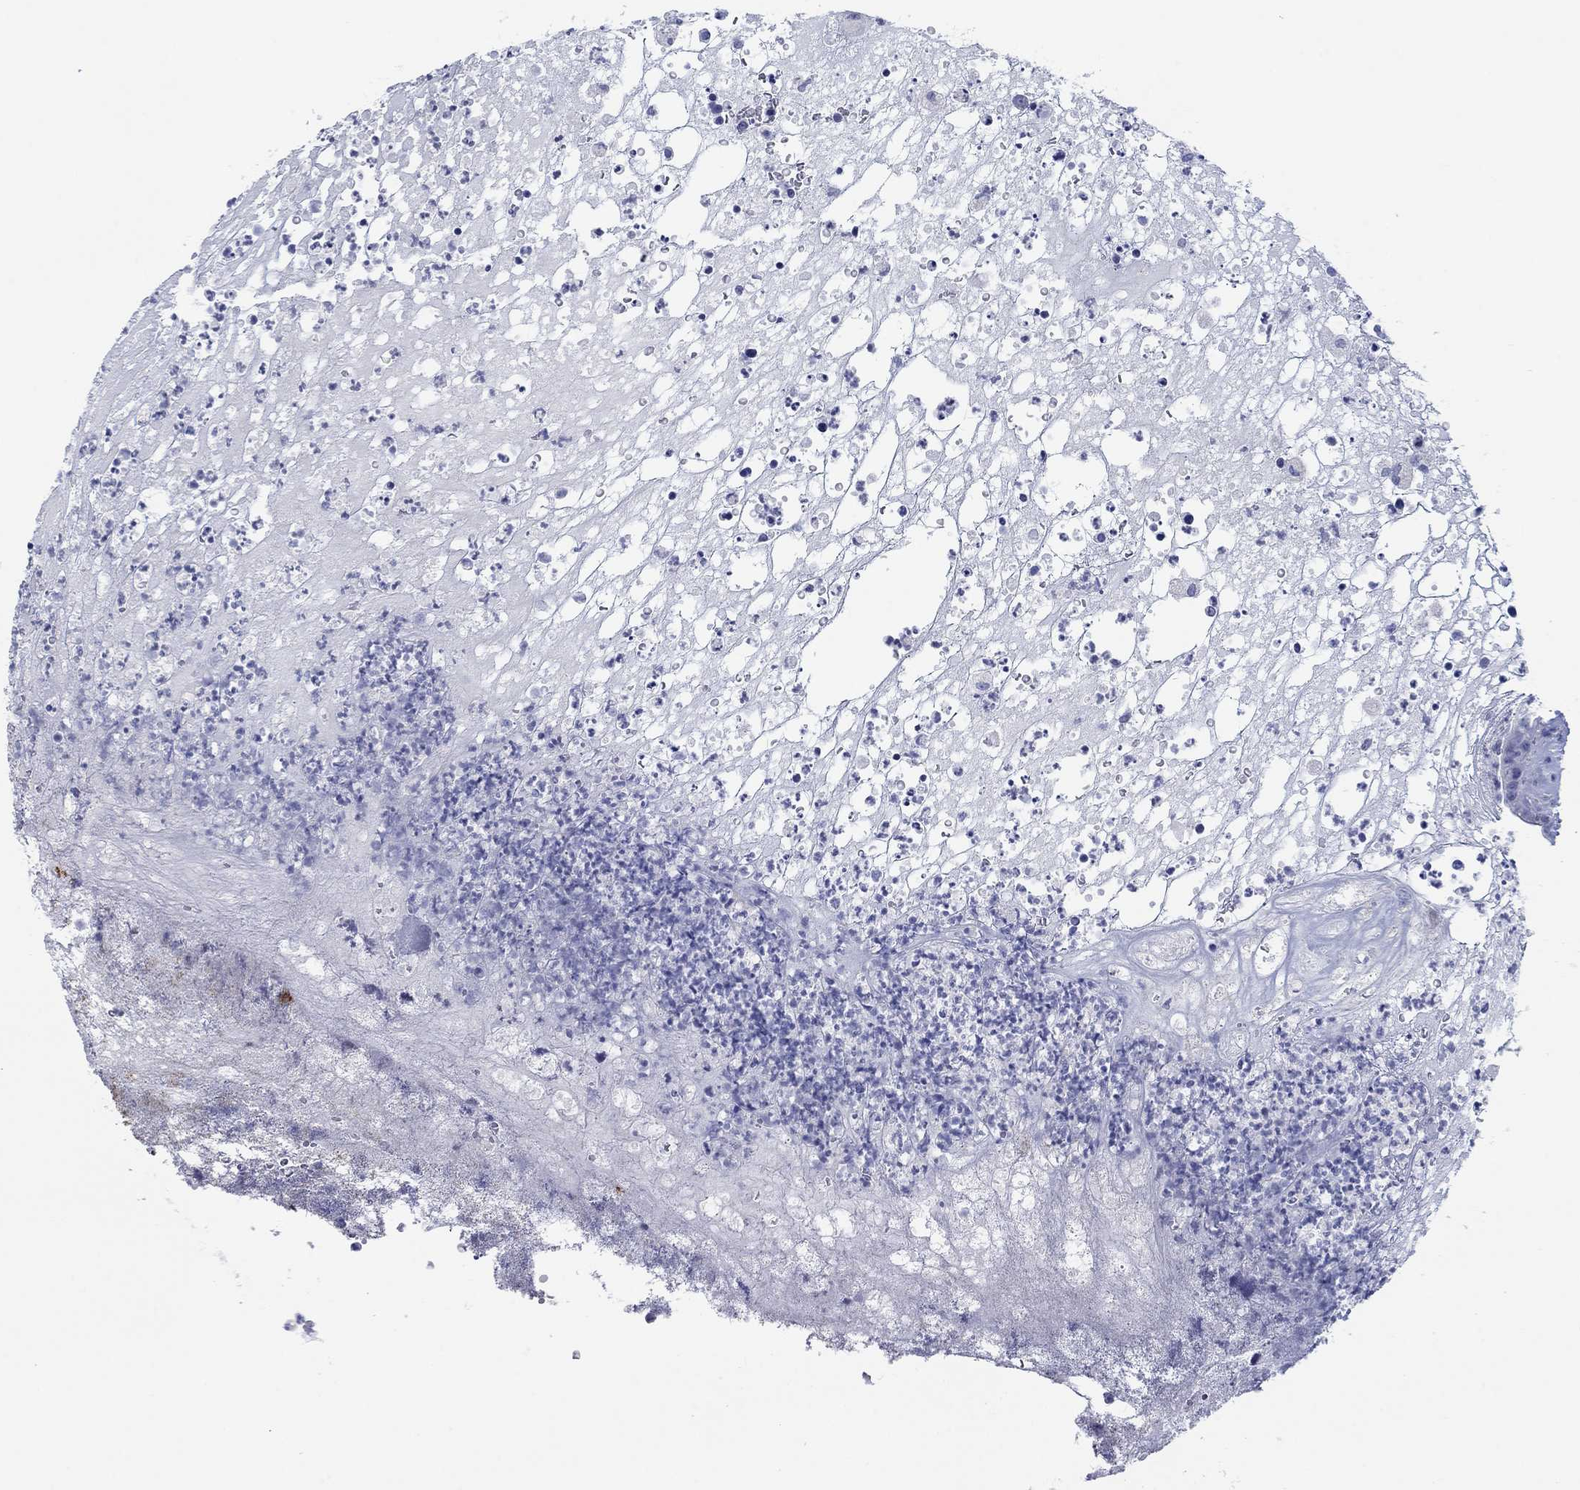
{"staining": {"intensity": "negative", "quantity": "none", "location": "none"}, "tissue": "colorectal cancer", "cell_type": "Tumor cells", "image_type": "cancer", "snomed": [{"axis": "morphology", "description": "Adenocarcinoma, NOS"}, {"axis": "topography", "description": "Colon"}], "caption": "The histopathology image shows no significant expression in tumor cells of colorectal cancer (adenocarcinoma).", "gene": "PDYN", "patient": {"sex": "female", "age": 75}}